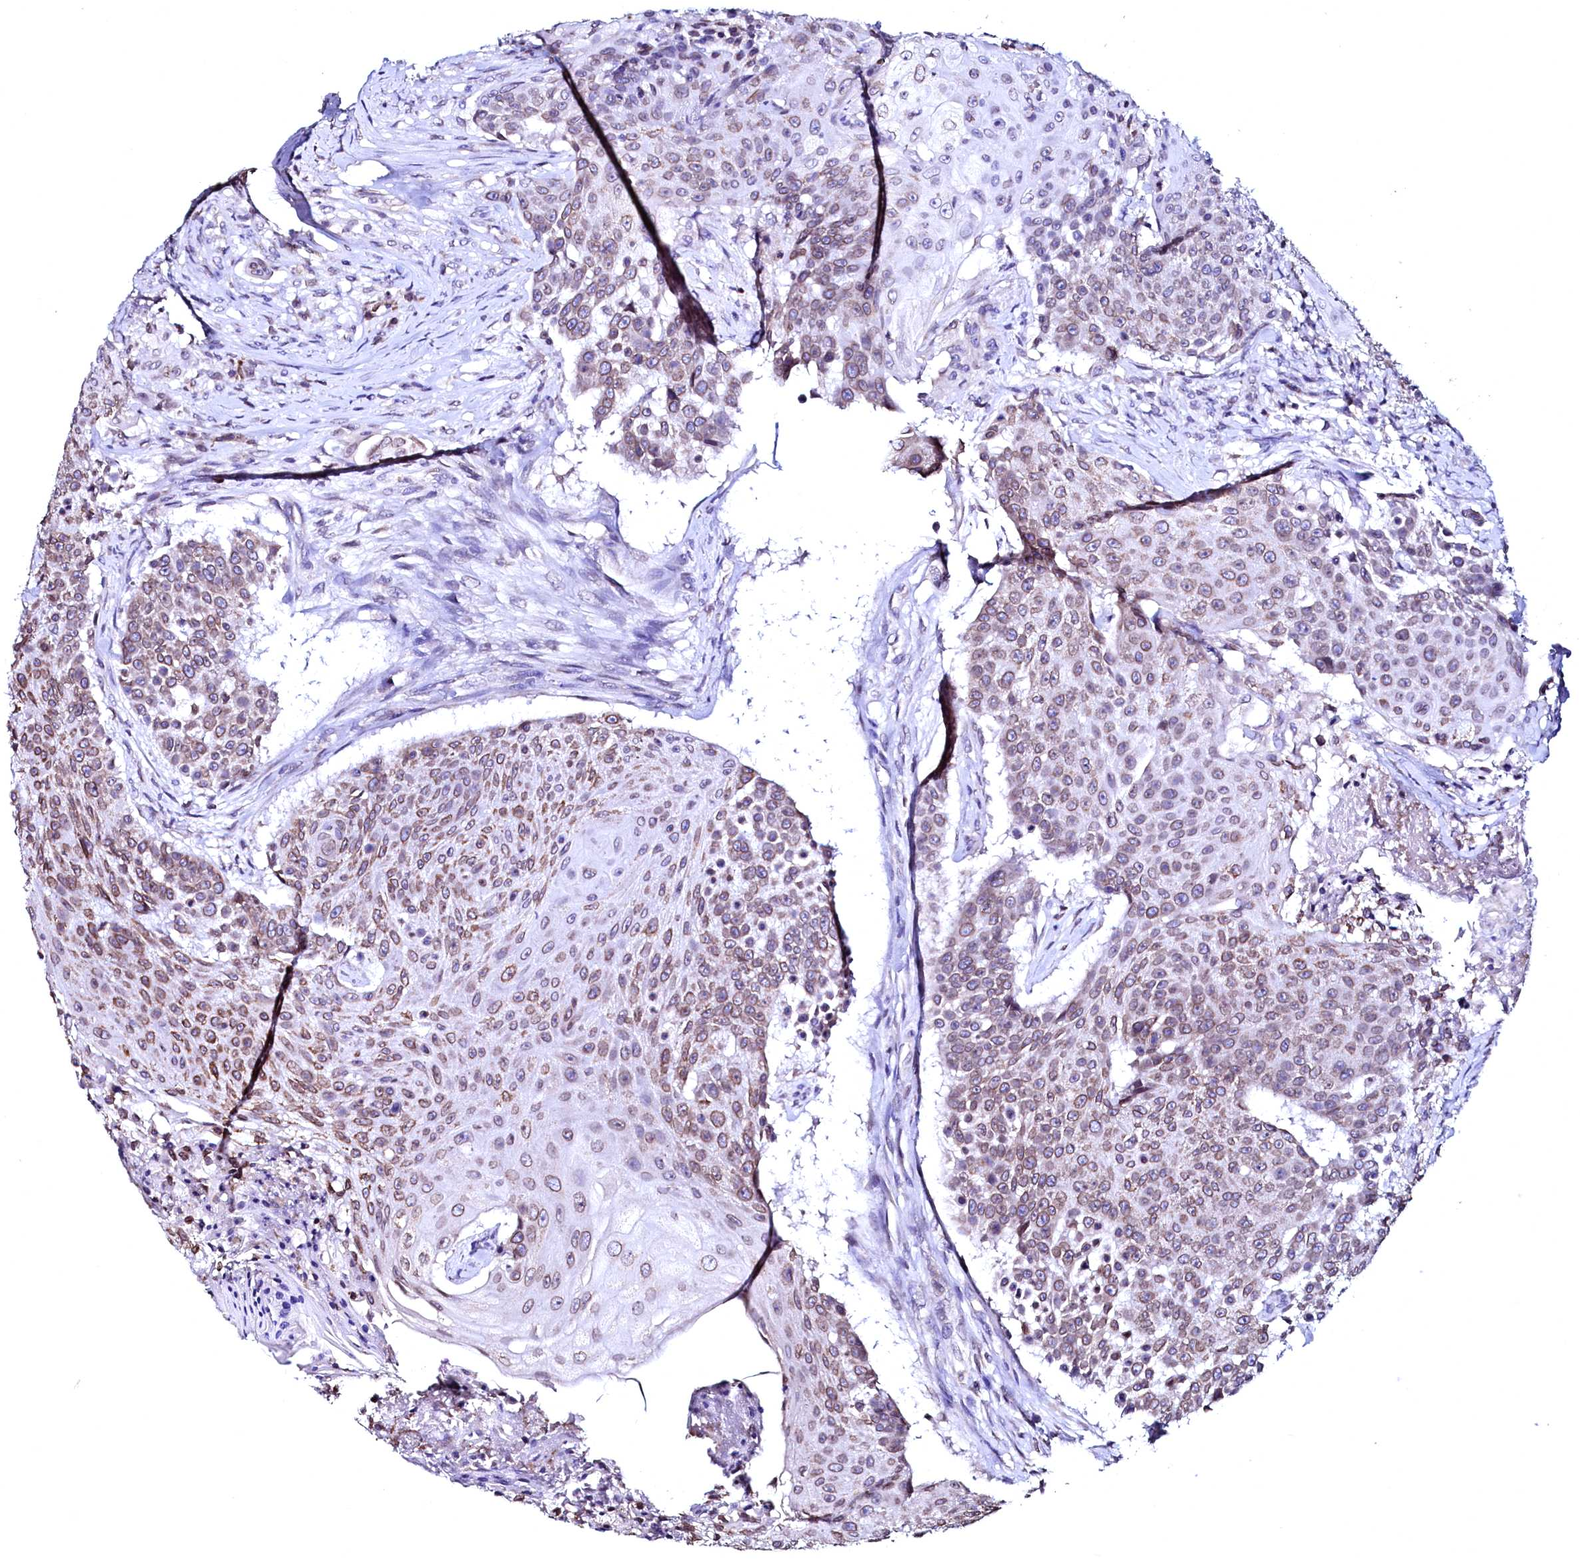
{"staining": {"intensity": "moderate", "quantity": "25%-75%", "location": "cytoplasmic/membranous,nuclear"}, "tissue": "urothelial cancer", "cell_type": "Tumor cells", "image_type": "cancer", "snomed": [{"axis": "morphology", "description": "Urothelial carcinoma, High grade"}, {"axis": "topography", "description": "Urinary bladder"}], "caption": "High-grade urothelial carcinoma stained with a protein marker exhibits moderate staining in tumor cells.", "gene": "HAND1", "patient": {"sex": "female", "age": 63}}